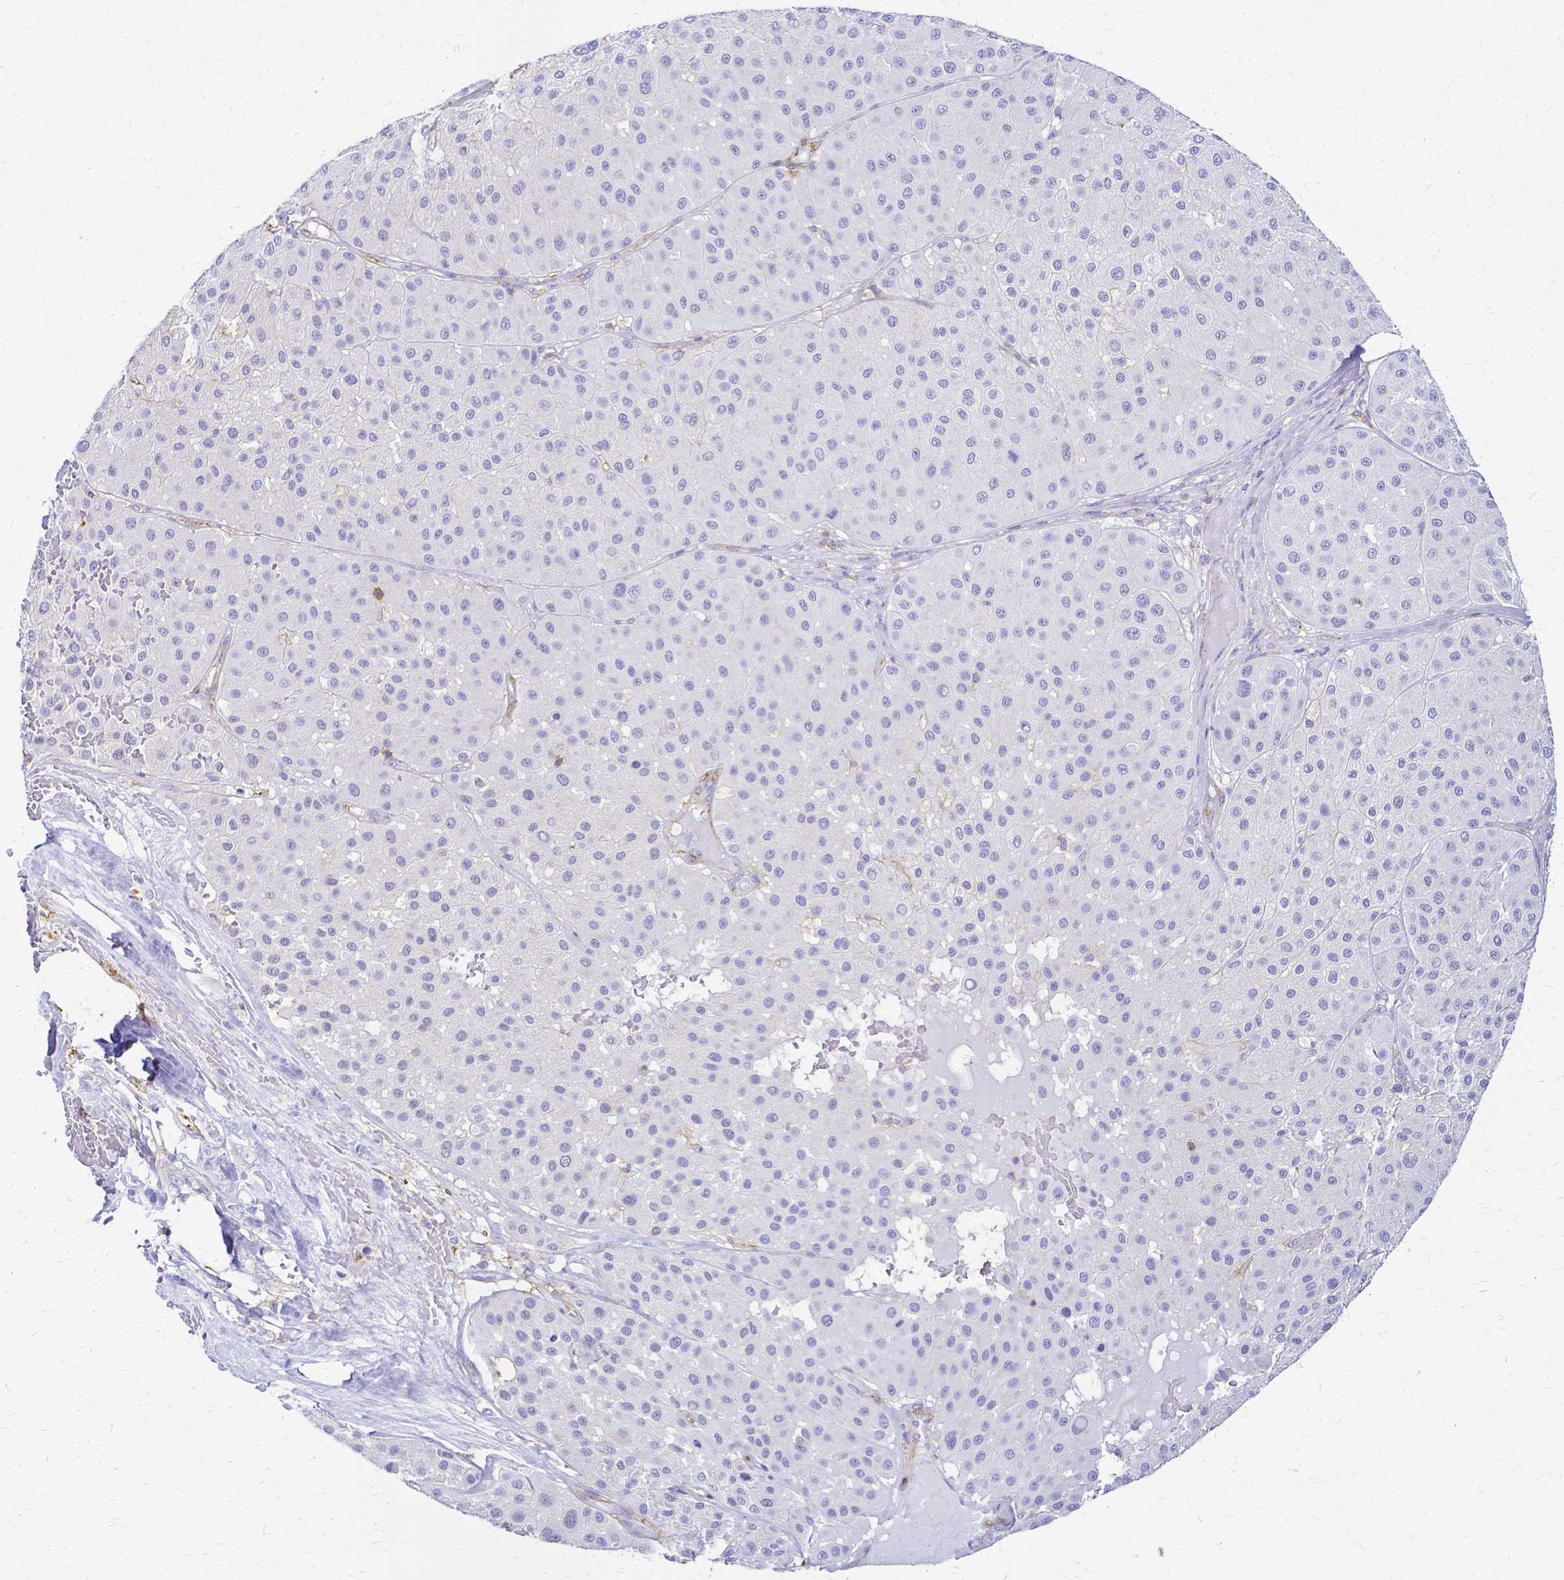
{"staining": {"intensity": "negative", "quantity": "none", "location": "none"}, "tissue": "melanoma", "cell_type": "Tumor cells", "image_type": "cancer", "snomed": [{"axis": "morphology", "description": "Malignant melanoma, Metastatic site"}, {"axis": "topography", "description": "Smooth muscle"}], "caption": "Image shows no protein positivity in tumor cells of melanoma tissue. (DAB (3,3'-diaminobenzidine) immunohistochemistry, high magnification).", "gene": "HSPA12A", "patient": {"sex": "male", "age": 41}}